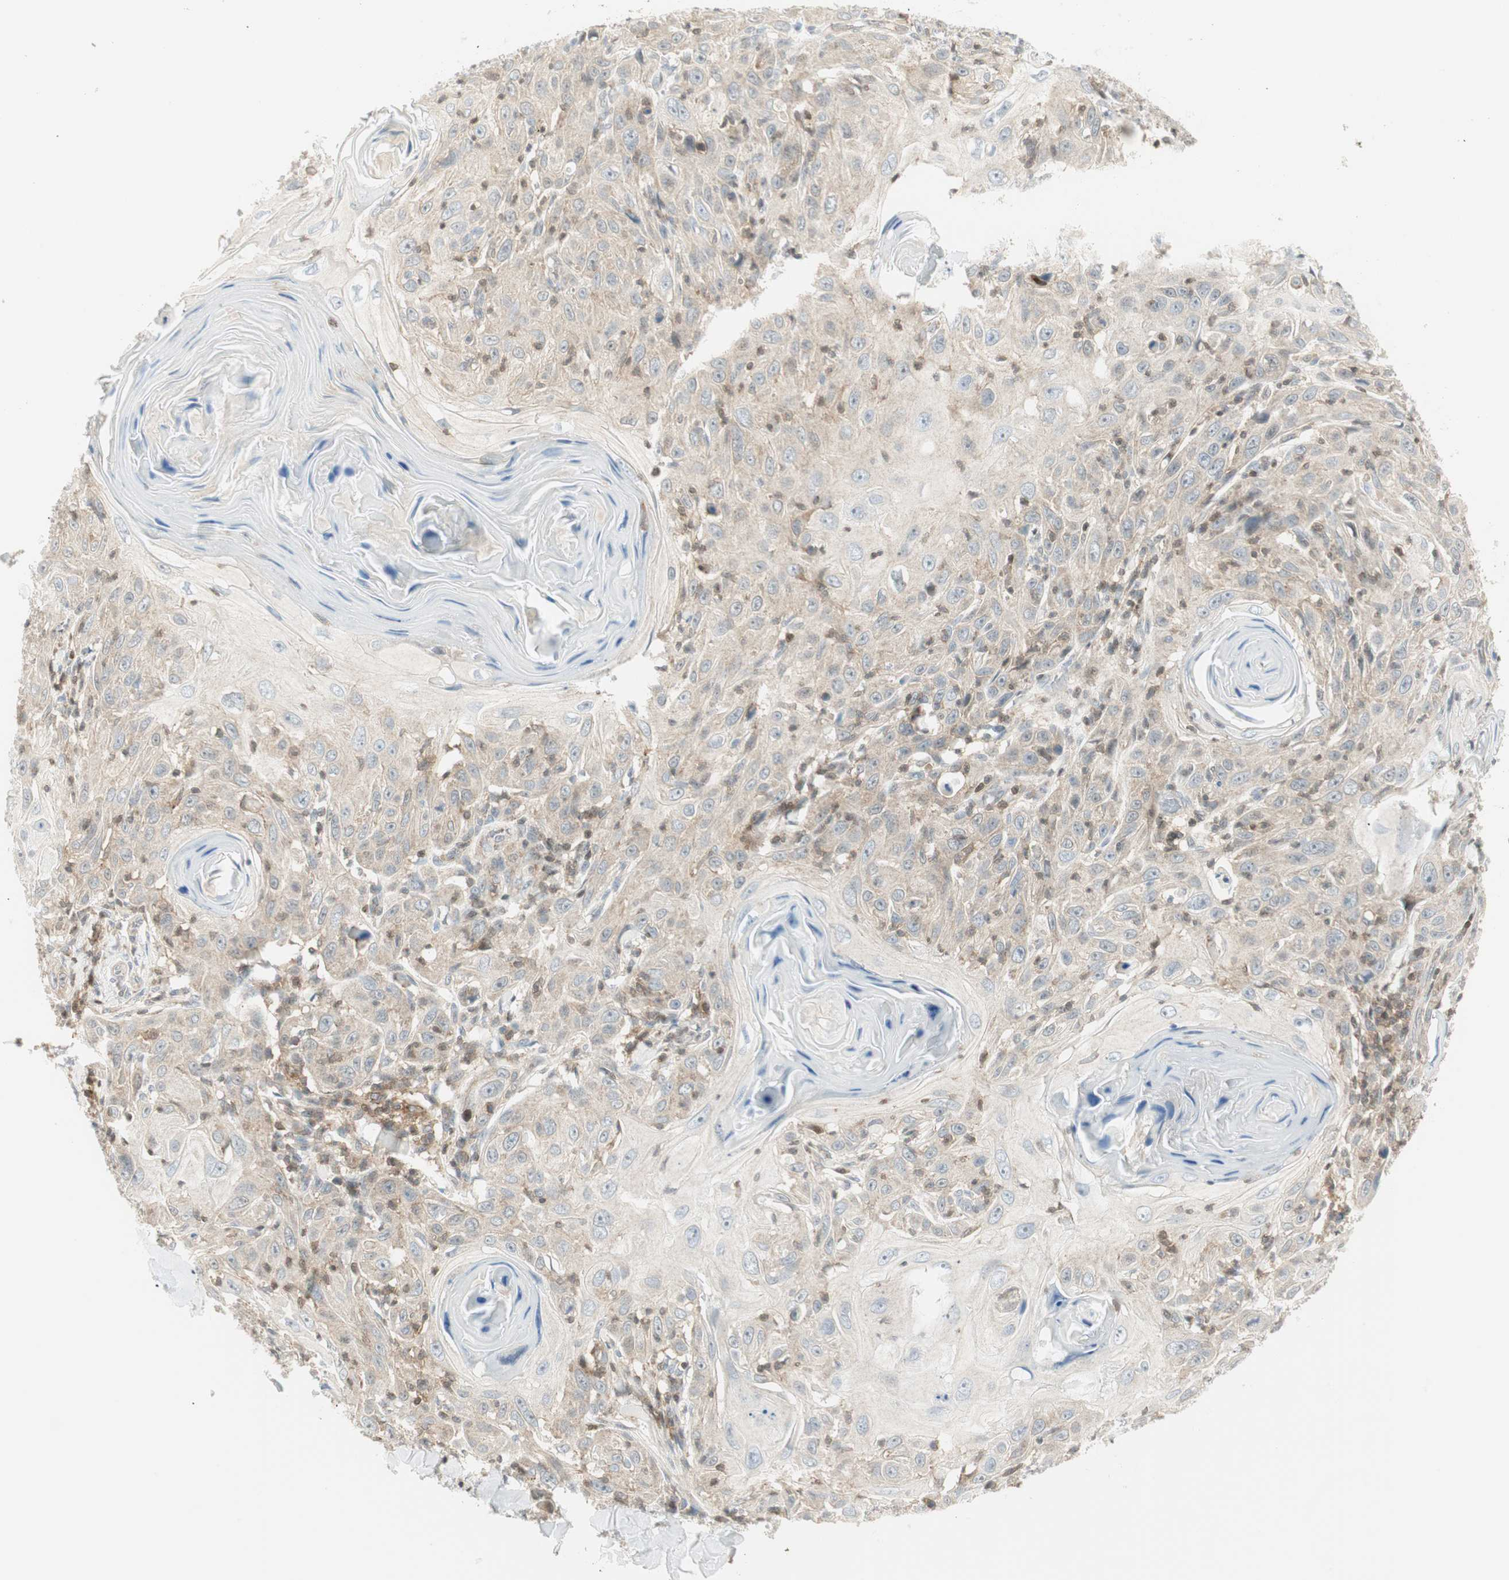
{"staining": {"intensity": "weak", "quantity": ">75%", "location": "cytoplasmic/membranous"}, "tissue": "skin cancer", "cell_type": "Tumor cells", "image_type": "cancer", "snomed": [{"axis": "morphology", "description": "Squamous cell carcinoma, NOS"}, {"axis": "topography", "description": "Skin"}], "caption": "Skin cancer stained with immunohistochemistry (IHC) exhibits weak cytoplasmic/membranous positivity in about >75% of tumor cells.", "gene": "PPP1CA", "patient": {"sex": "female", "age": 88}}